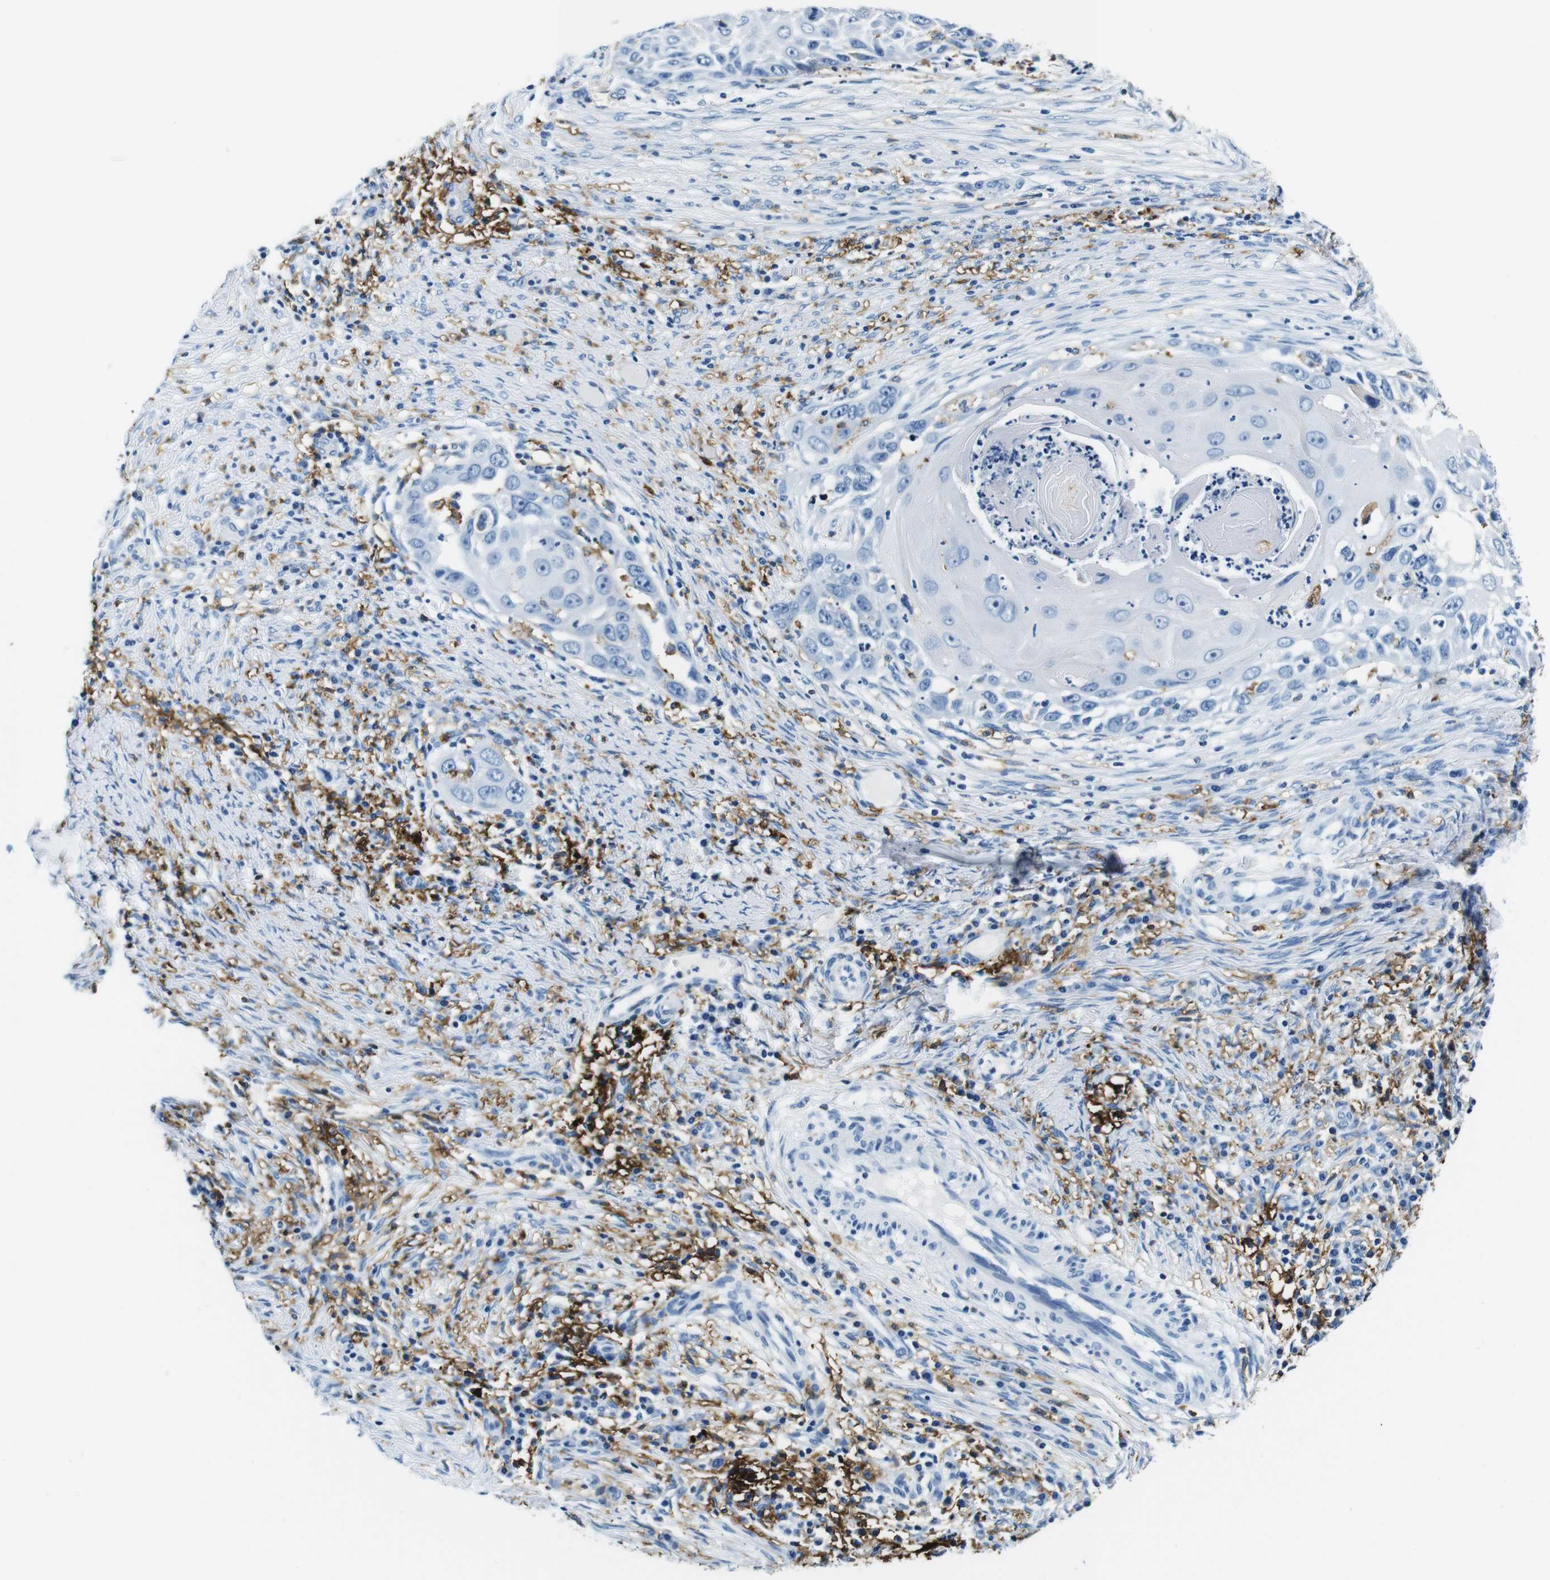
{"staining": {"intensity": "negative", "quantity": "none", "location": "none"}, "tissue": "skin cancer", "cell_type": "Tumor cells", "image_type": "cancer", "snomed": [{"axis": "morphology", "description": "Squamous cell carcinoma, NOS"}, {"axis": "topography", "description": "Skin"}], "caption": "Photomicrograph shows no protein expression in tumor cells of skin cancer (squamous cell carcinoma) tissue.", "gene": "HLA-DRB1", "patient": {"sex": "female", "age": 44}}